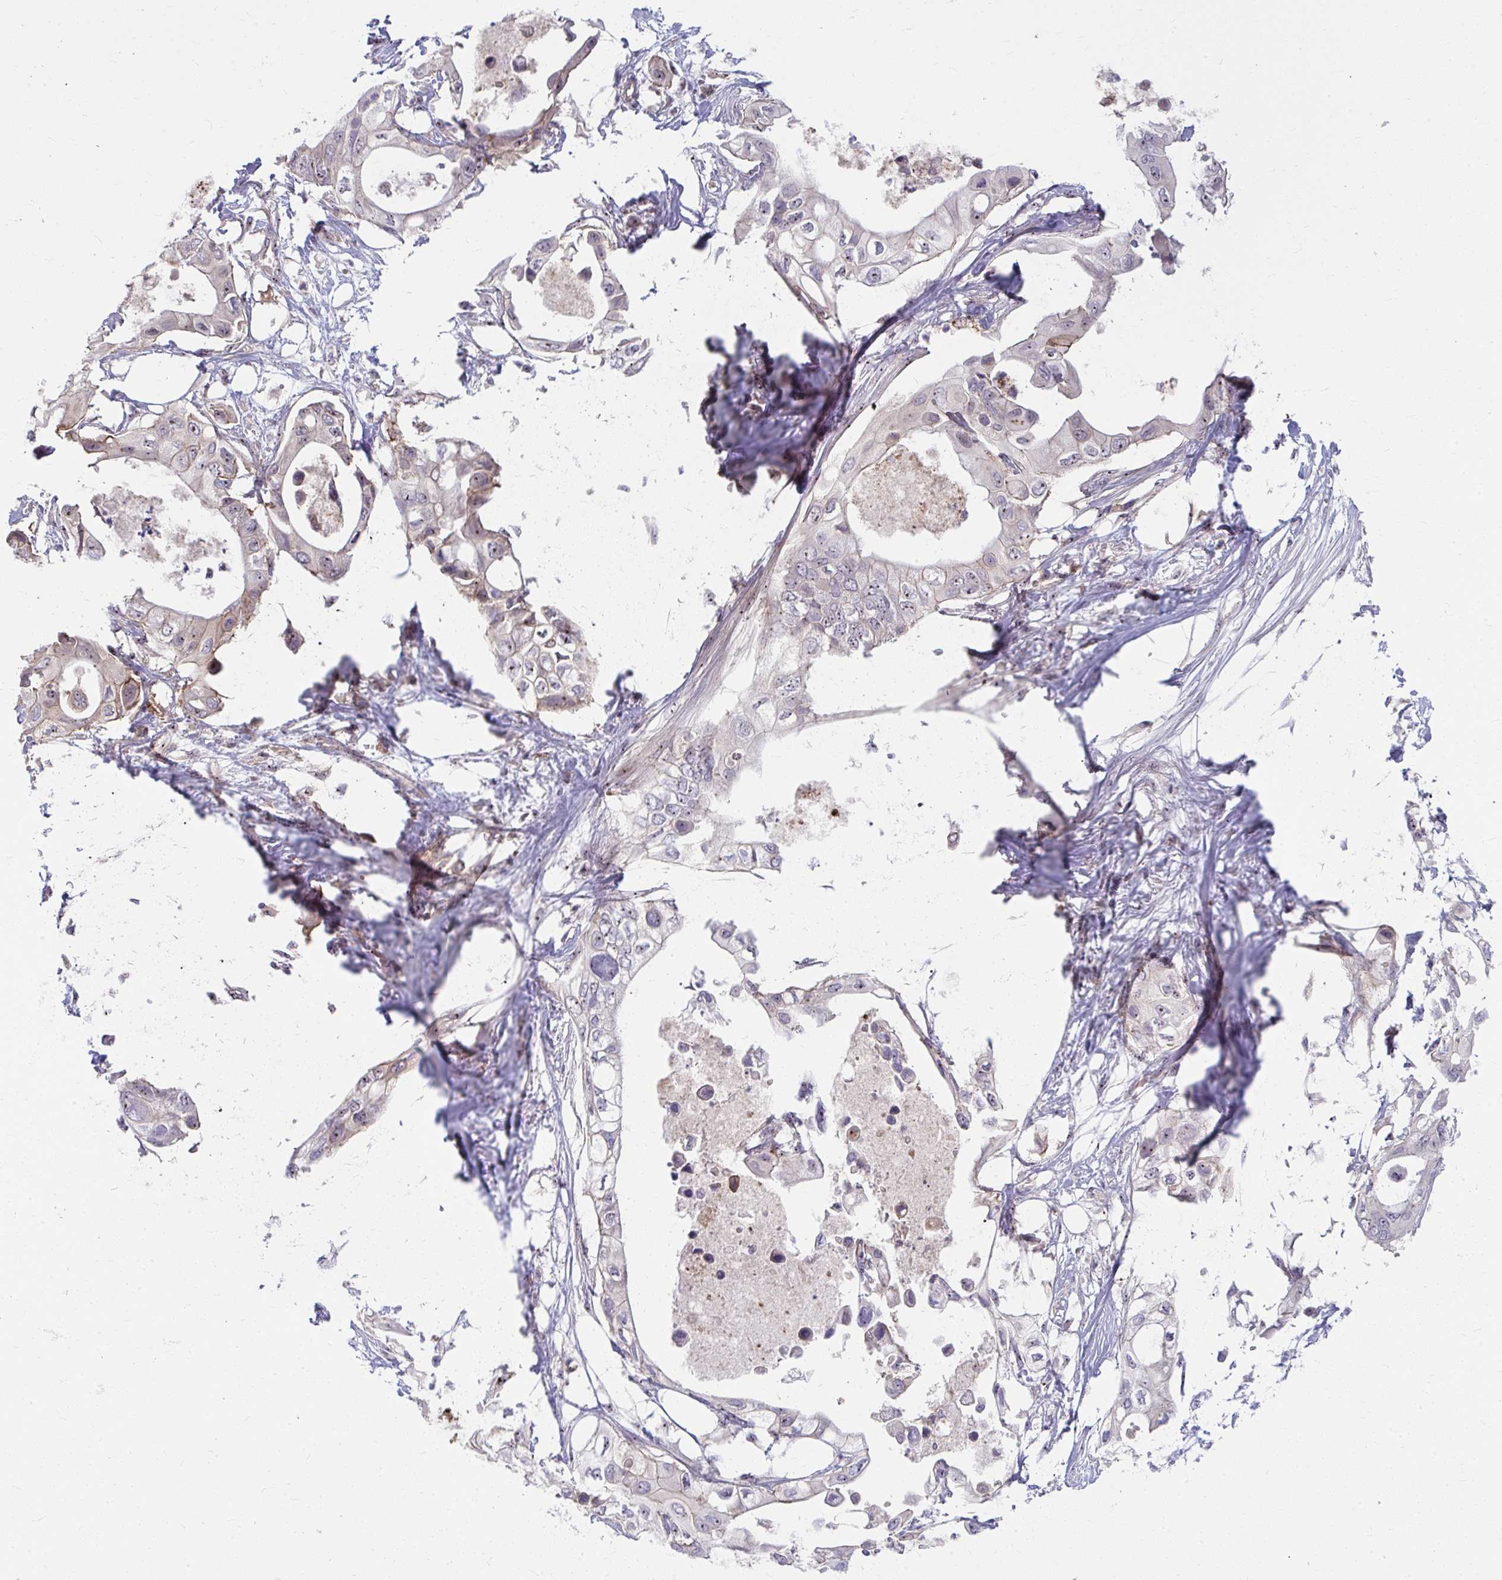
{"staining": {"intensity": "weak", "quantity": "<25%", "location": "nuclear"}, "tissue": "pancreatic cancer", "cell_type": "Tumor cells", "image_type": "cancer", "snomed": [{"axis": "morphology", "description": "Adenocarcinoma, NOS"}, {"axis": "topography", "description": "Pancreas"}], "caption": "There is no significant positivity in tumor cells of pancreatic cancer (adenocarcinoma).", "gene": "MUS81", "patient": {"sex": "female", "age": 63}}